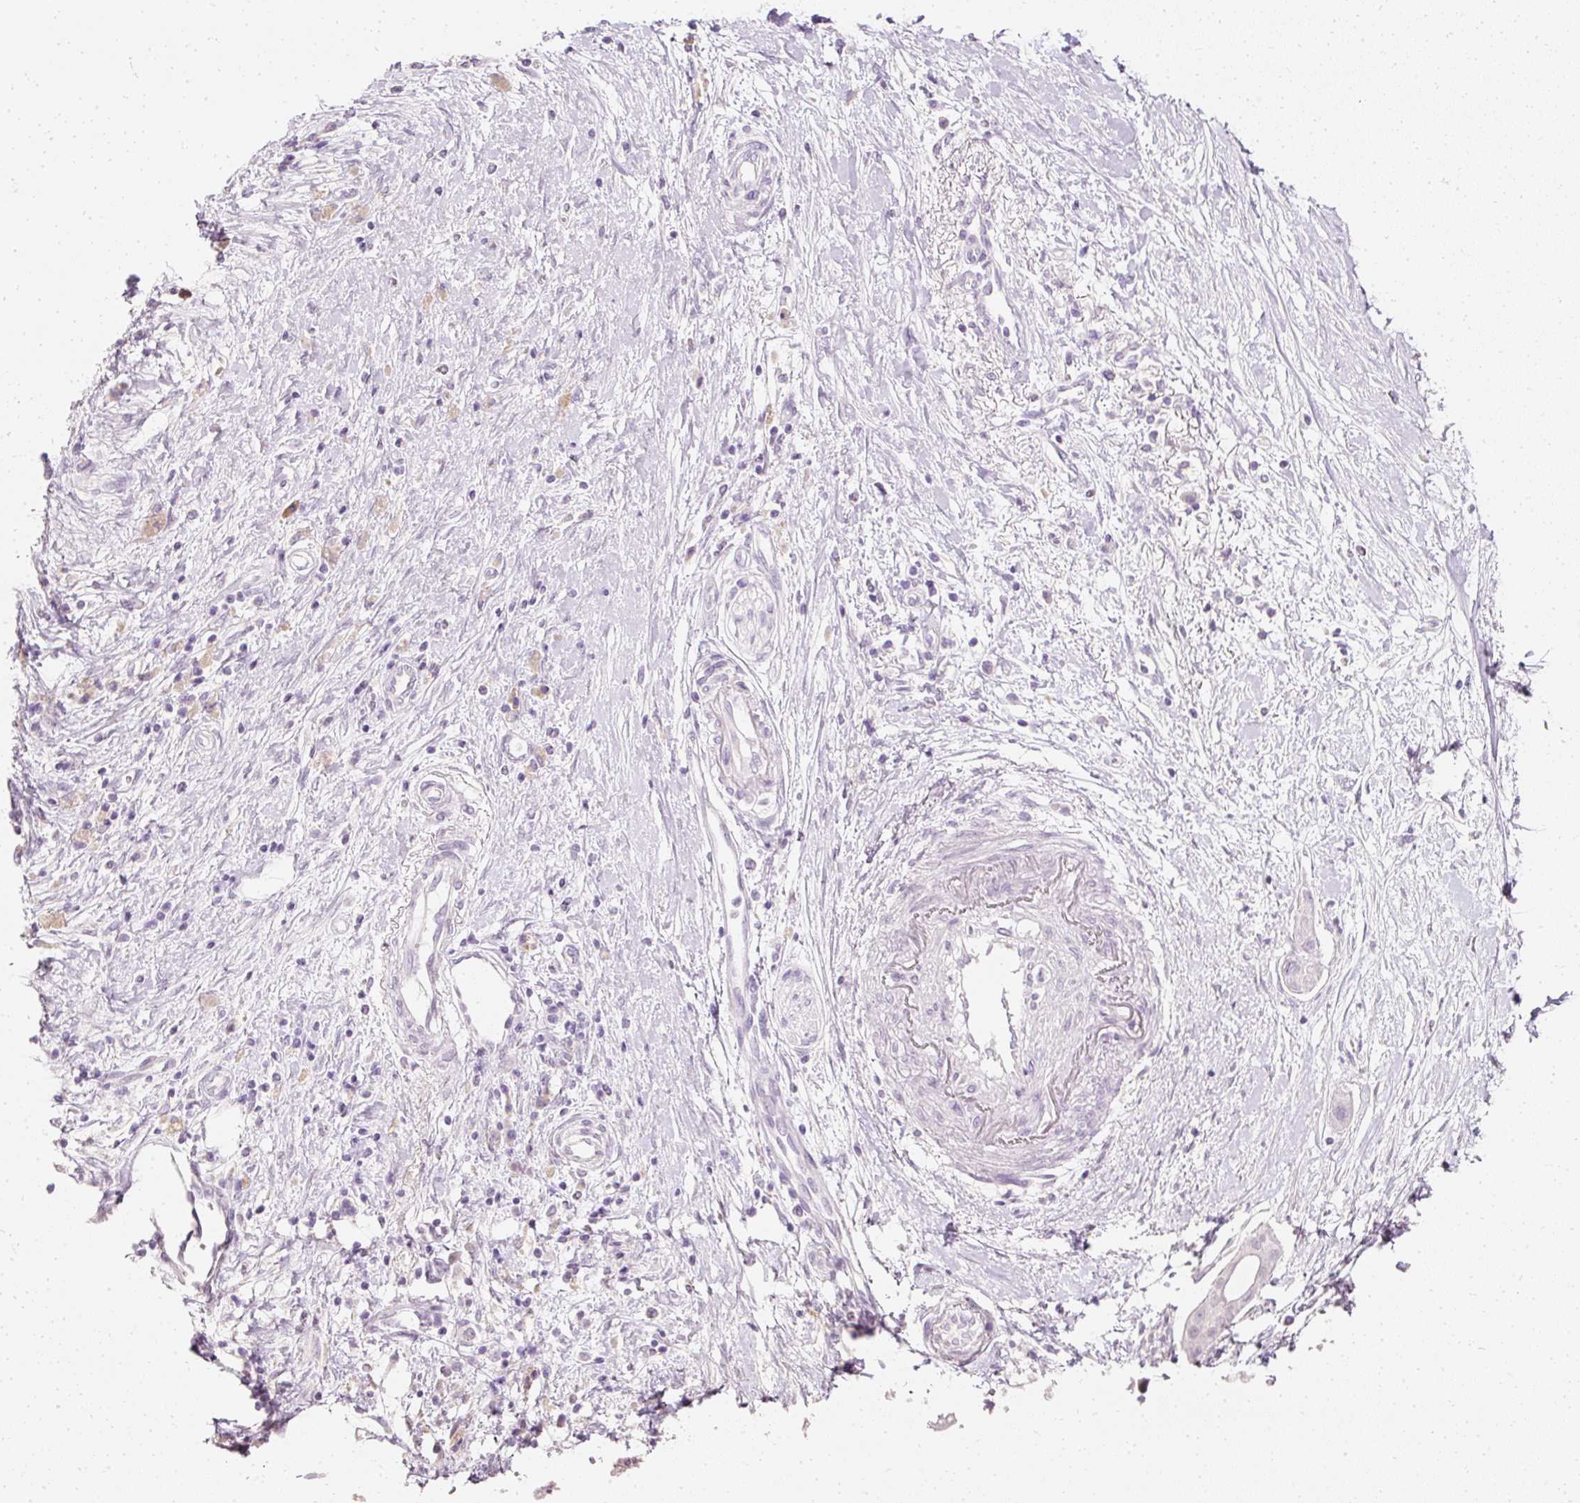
{"staining": {"intensity": "negative", "quantity": "none", "location": "none"}, "tissue": "pancreatic cancer", "cell_type": "Tumor cells", "image_type": "cancer", "snomed": [{"axis": "morphology", "description": "Adenocarcinoma, NOS"}, {"axis": "topography", "description": "Pancreas"}], "caption": "Image shows no protein expression in tumor cells of pancreatic adenocarcinoma tissue. Brightfield microscopy of IHC stained with DAB (3,3'-diaminobenzidine) (brown) and hematoxylin (blue), captured at high magnification.", "gene": "ELAVL3", "patient": {"sex": "male", "age": 68}}